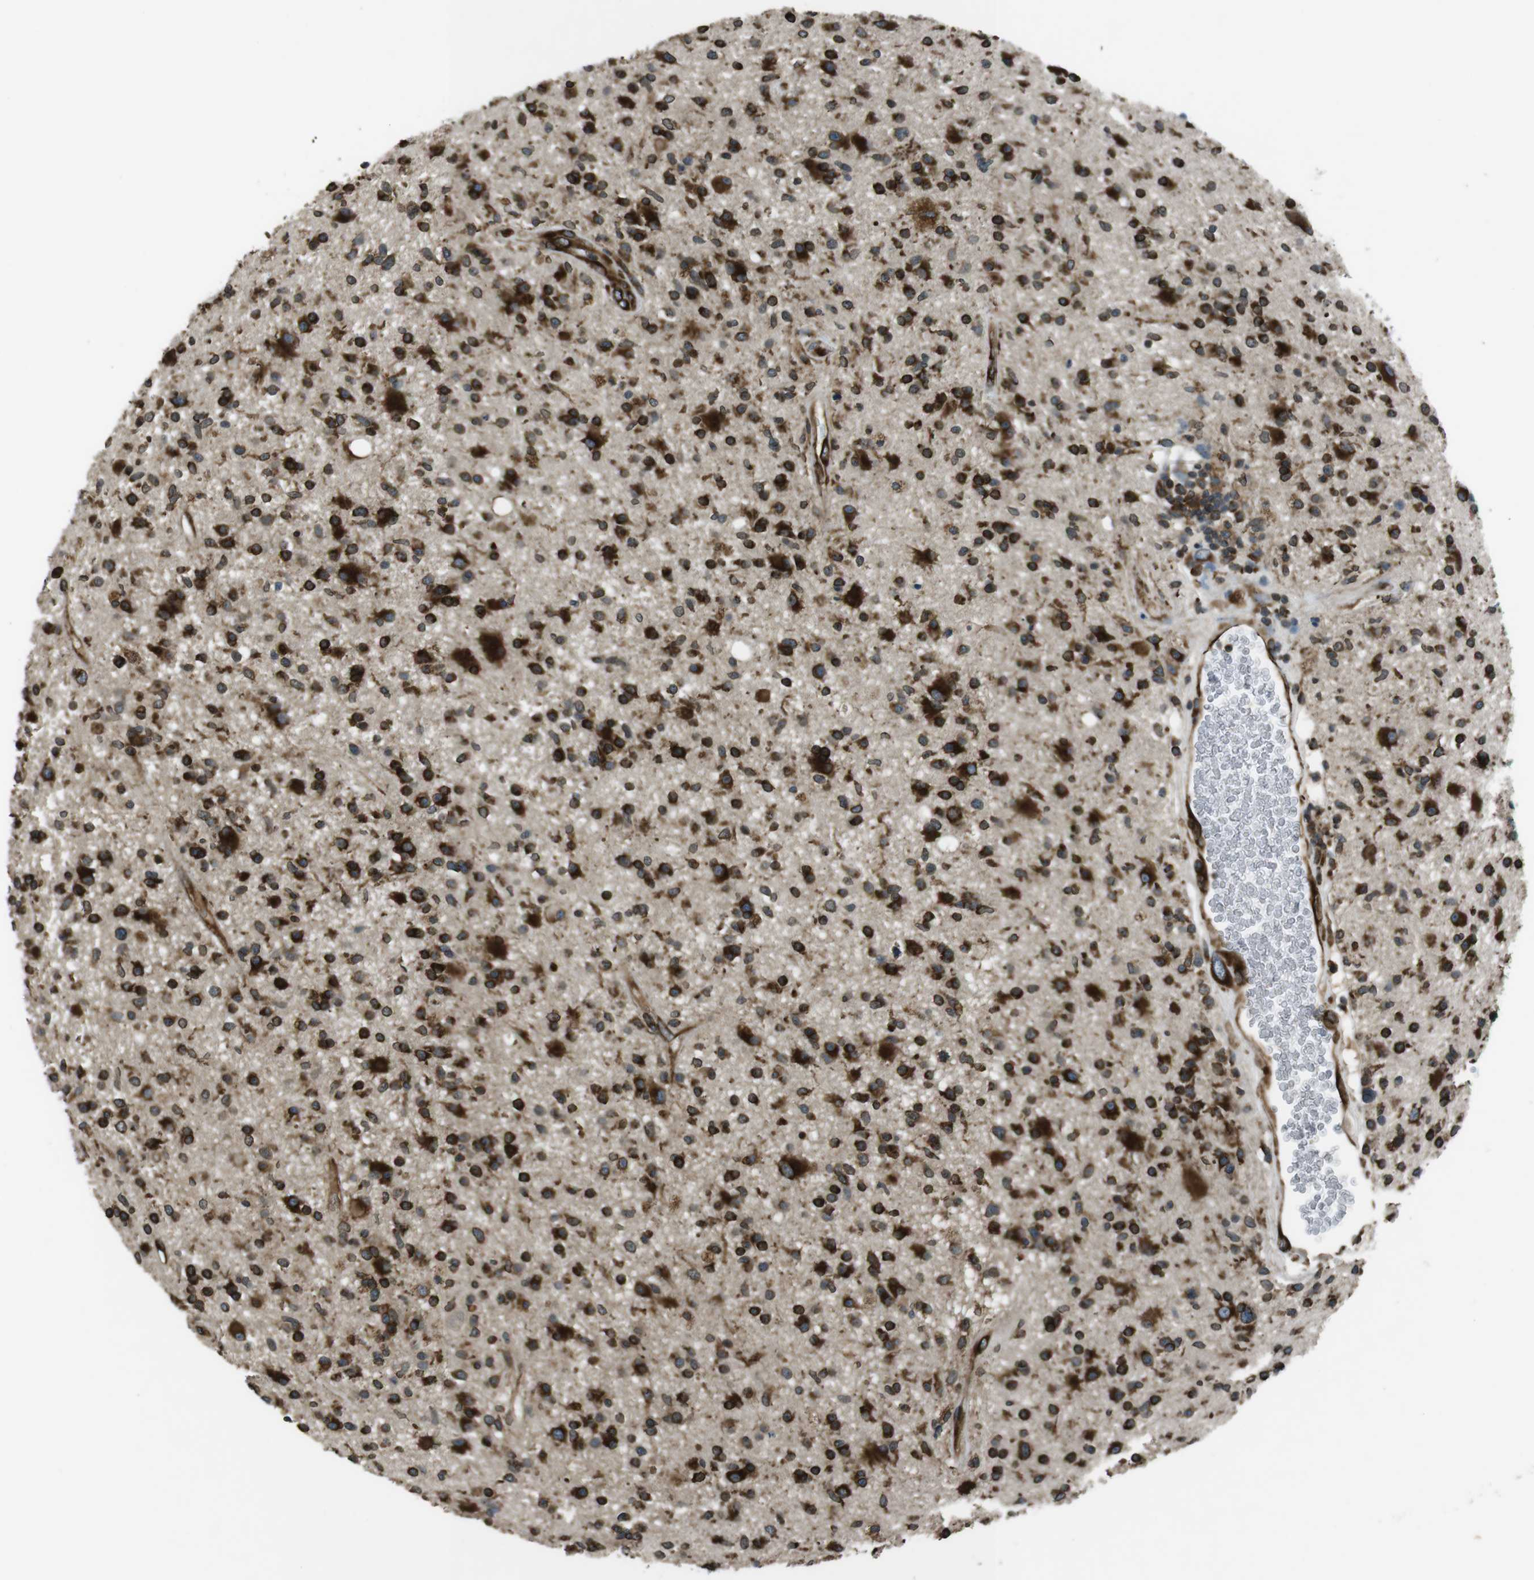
{"staining": {"intensity": "strong", "quantity": ">75%", "location": "cytoplasmic/membranous"}, "tissue": "glioma", "cell_type": "Tumor cells", "image_type": "cancer", "snomed": [{"axis": "morphology", "description": "Glioma, malignant, High grade"}, {"axis": "topography", "description": "Brain"}], "caption": "The image shows a brown stain indicating the presence of a protein in the cytoplasmic/membranous of tumor cells in malignant high-grade glioma.", "gene": "KTN1", "patient": {"sex": "male", "age": 33}}